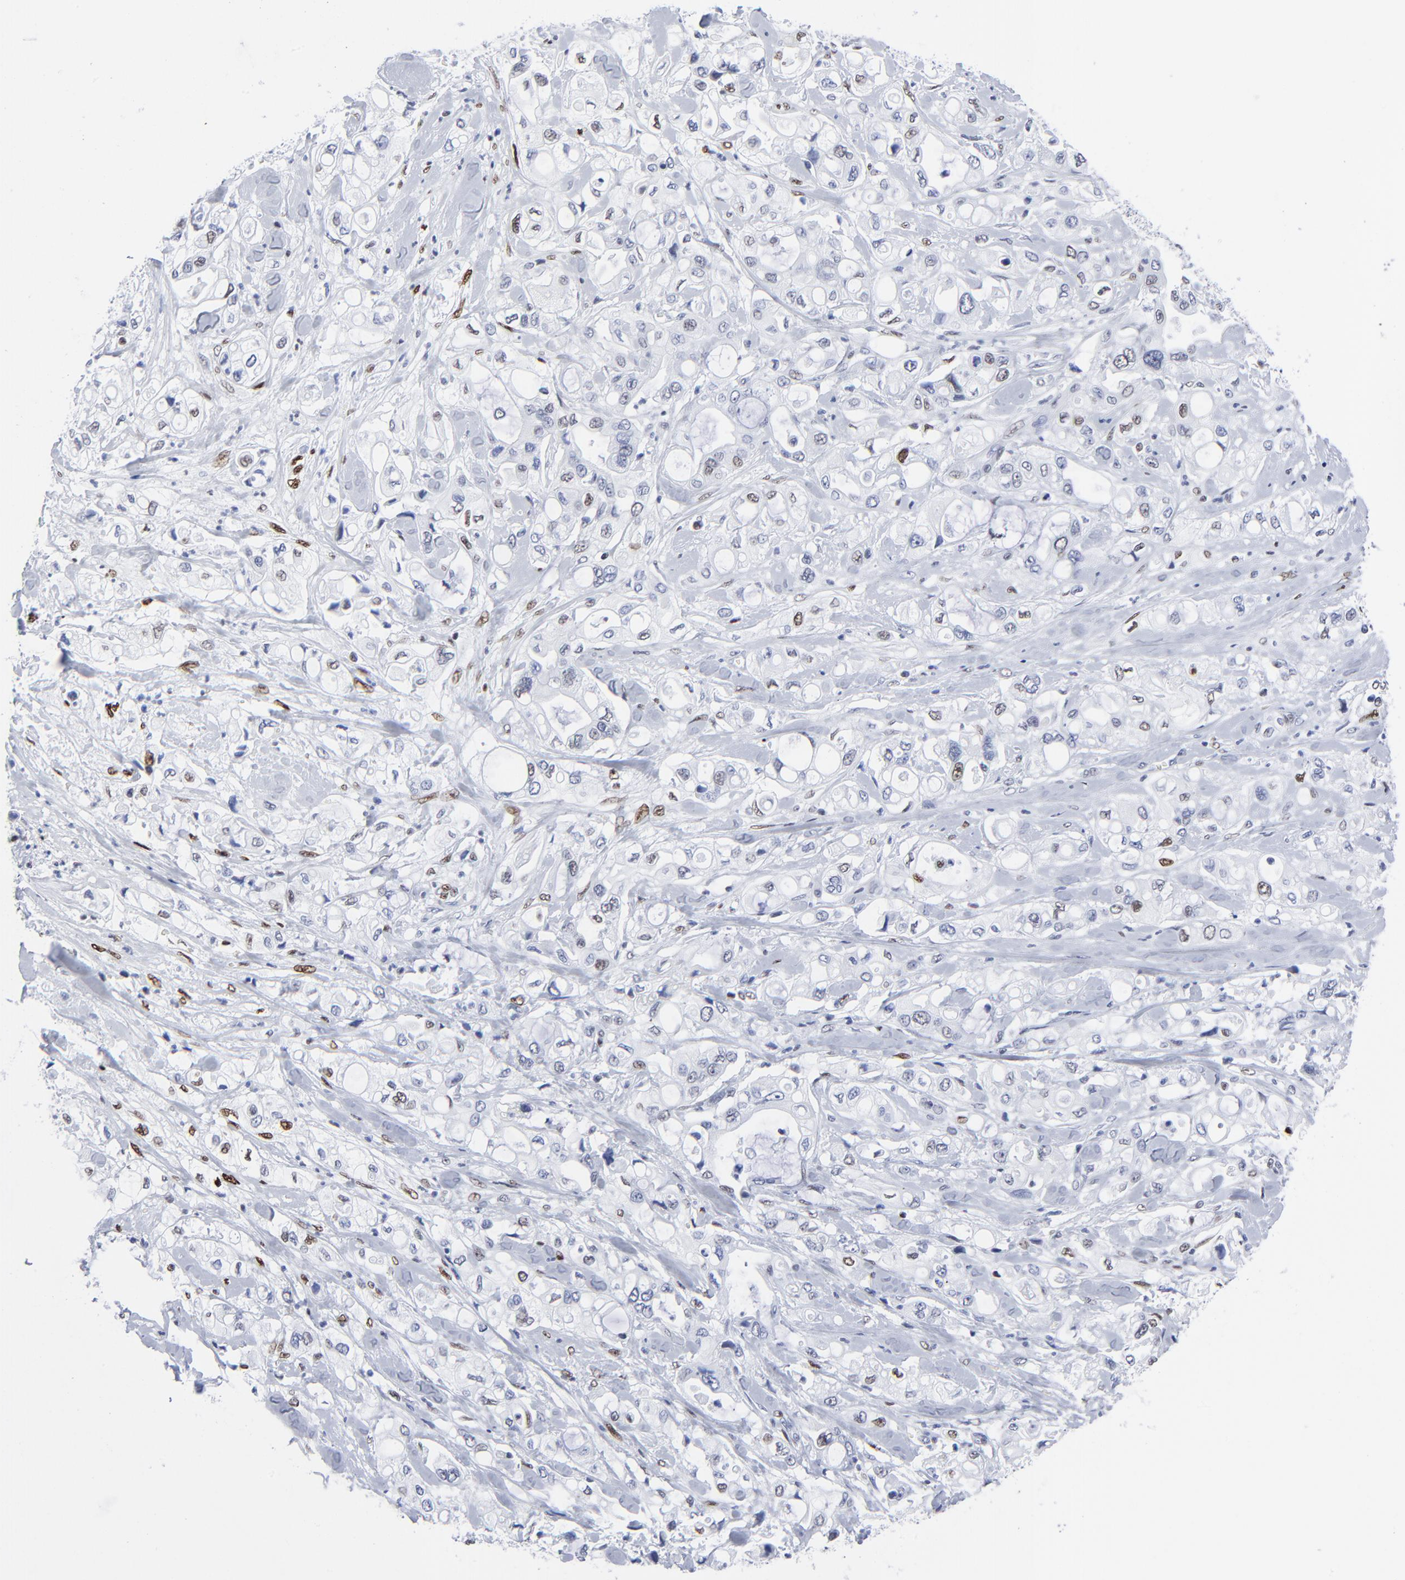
{"staining": {"intensity": "weak", "quantity": "<25%", "location": "nuclear"}, "tissue": "pancreatic cancer", "cell_type": "Tumor cells", "image_type": "cancer", "snomed": [{"axis": "morphology", "description": "Adenocarcinoma, NOS"}, {"axis": "topography", "description": "Pancreas"}], "caption": "Protein analysis of pancreatic cancer (adenocarcinoma) demonstrates no significant positivity in tumor cells. The staining is performed using DAB (3,3'-diaminobenzidine) brown chromogen with nuclei counter-stained in using hematoxylin.", "gene": "JUN", "patient": {"sex": "male", "age": 70}}